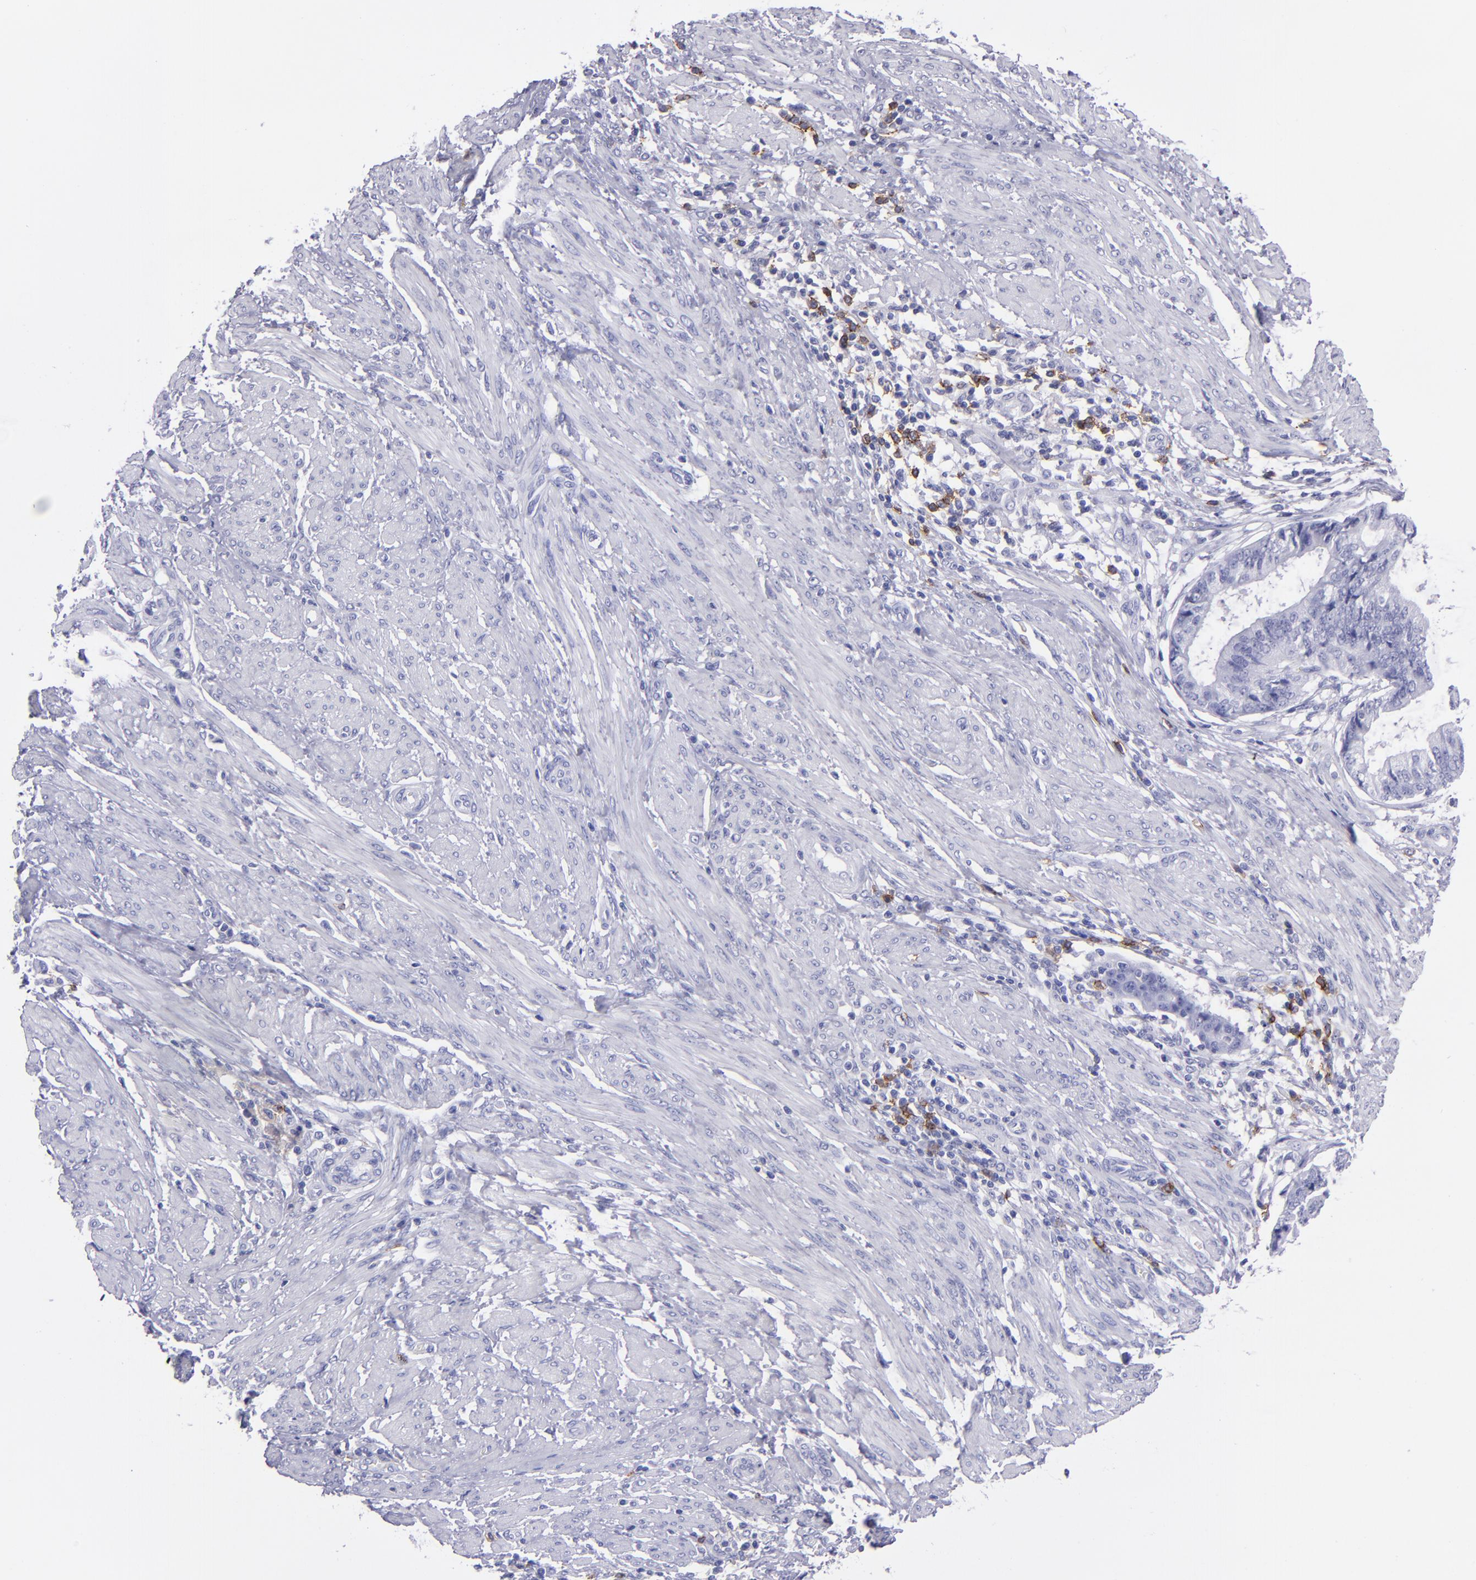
{"staining": {"intensity": "negative", "quantity": "none", "location": "none"}, "tissue": "endometrial cancer", "cell_type": "Tumor cells", "image_type": "cancer", "snomed": [{"axis": "morphology", "description": "Adenocarcinoma, NOS"}, {"axis": "topography", "description": "Endometrium"}], "caption": "Histopathology image shows no protein expression in tumor cells of endometrial cancer tissue. (Stains: DAB (3,3'-diaminobenzidine) immunohistochemistry (IHC) with hematoxylin counter stain, Microscopy: brightfield microscopy at high magnification).", "gene": "CD37", "patient": {"sex": "female", "age": 63}}